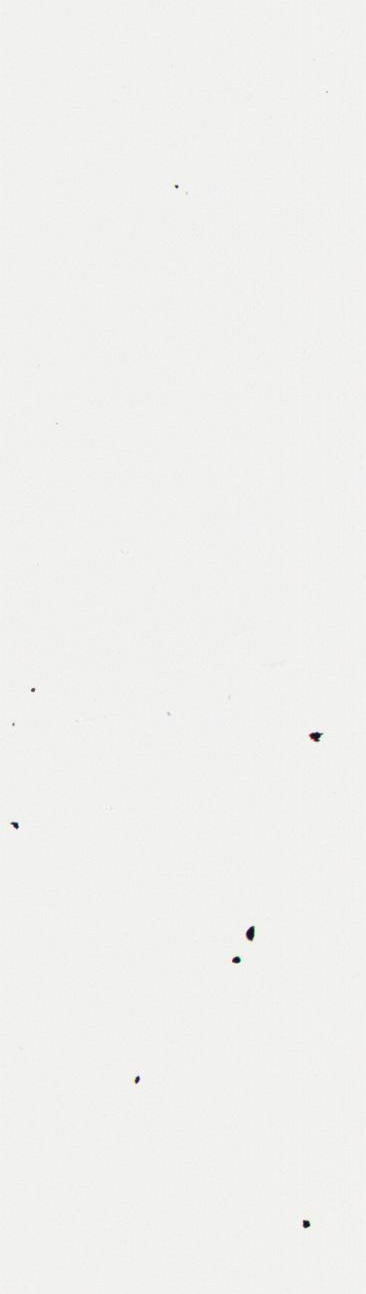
{"staining": {"intensity": "negative", "quantity": "none", "location": "none"}, "tissue": "adipose tissue", "cell_type": "Adipocytes", "image_type": "normal", "snomed": [{"axis": "morphology", "description": "Normal tissue, NOS"}, {"axis": "morphology", "description": "Duct carcinoma"}, {"axis": "topography", "description": "Breast"}, {"axis": "topography", "description": "Adipose tissue"}], "caption": "An immunohistochemistry (IHC) image of unremarkable adipose tissue is shown. There is no staining in adipocytes of adipose tissue. Nuclei are stained in blue.", "gene": "STX4", "patient": {"sex": "female", "age": 37}}